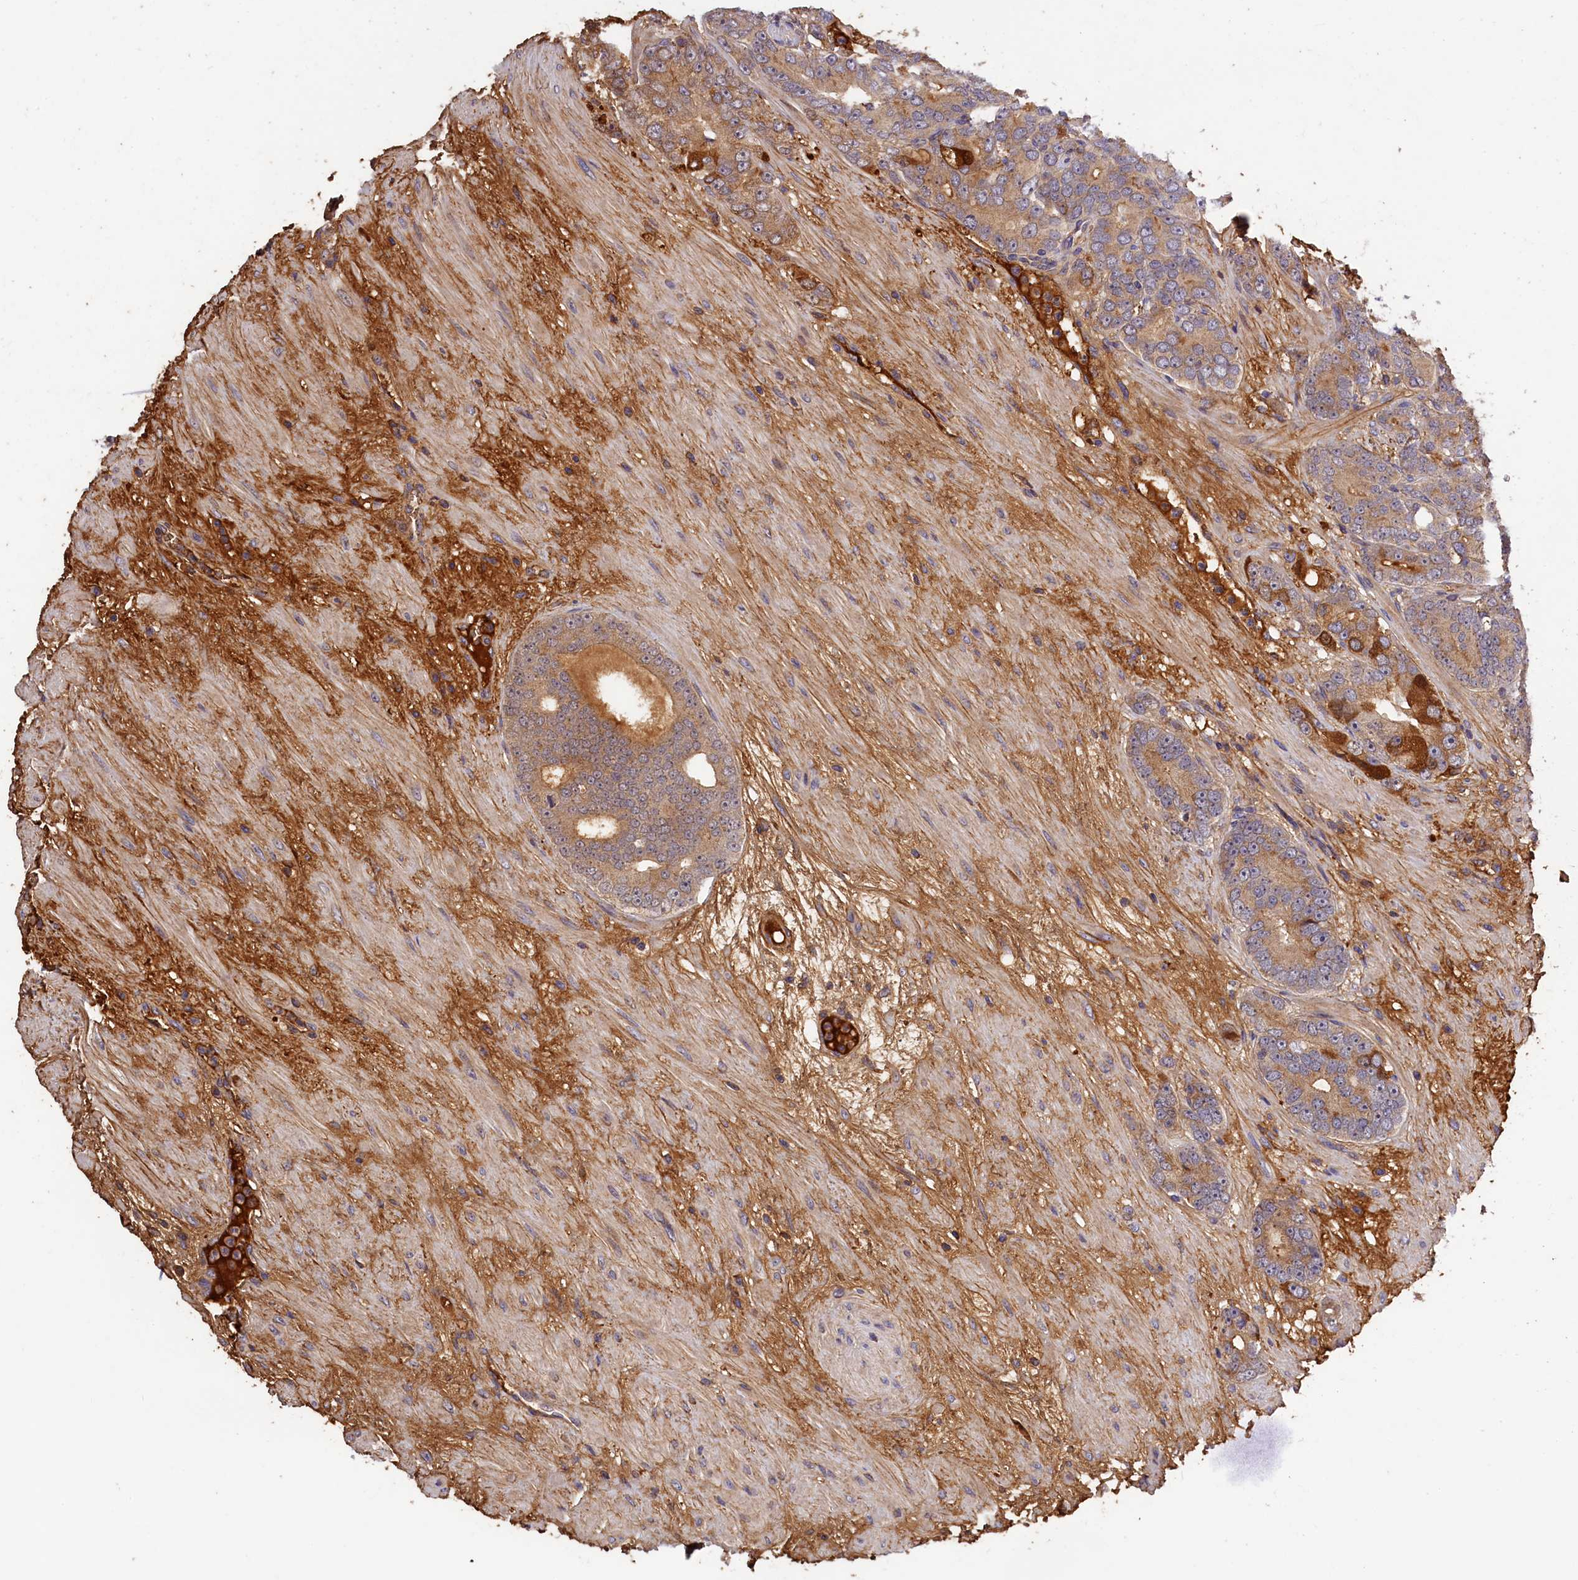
{"staining": {"intensity": "moderate", "quantity": "25%-75%", "location": "cytoplasmic/membranous"}, "tissue": "prostate cancer", "cell_type": "Tumor cells", "image_type": "cancer", "snomed": [{"axis": "morphology", "description": "Adenocarcinoma, High grade"}, {"axis": "topography", "description": "Prostate"}], "caption": "Immunohistochemistry (IHC) (DAB) staining of prostate high-grade adenocarcinoma reveals moderate cytoplasmic/membranous protein staining in about 25%-75% of tumor cells.", "gene": "PHAF1", "patient": {"sex": "male", "age": 64}}